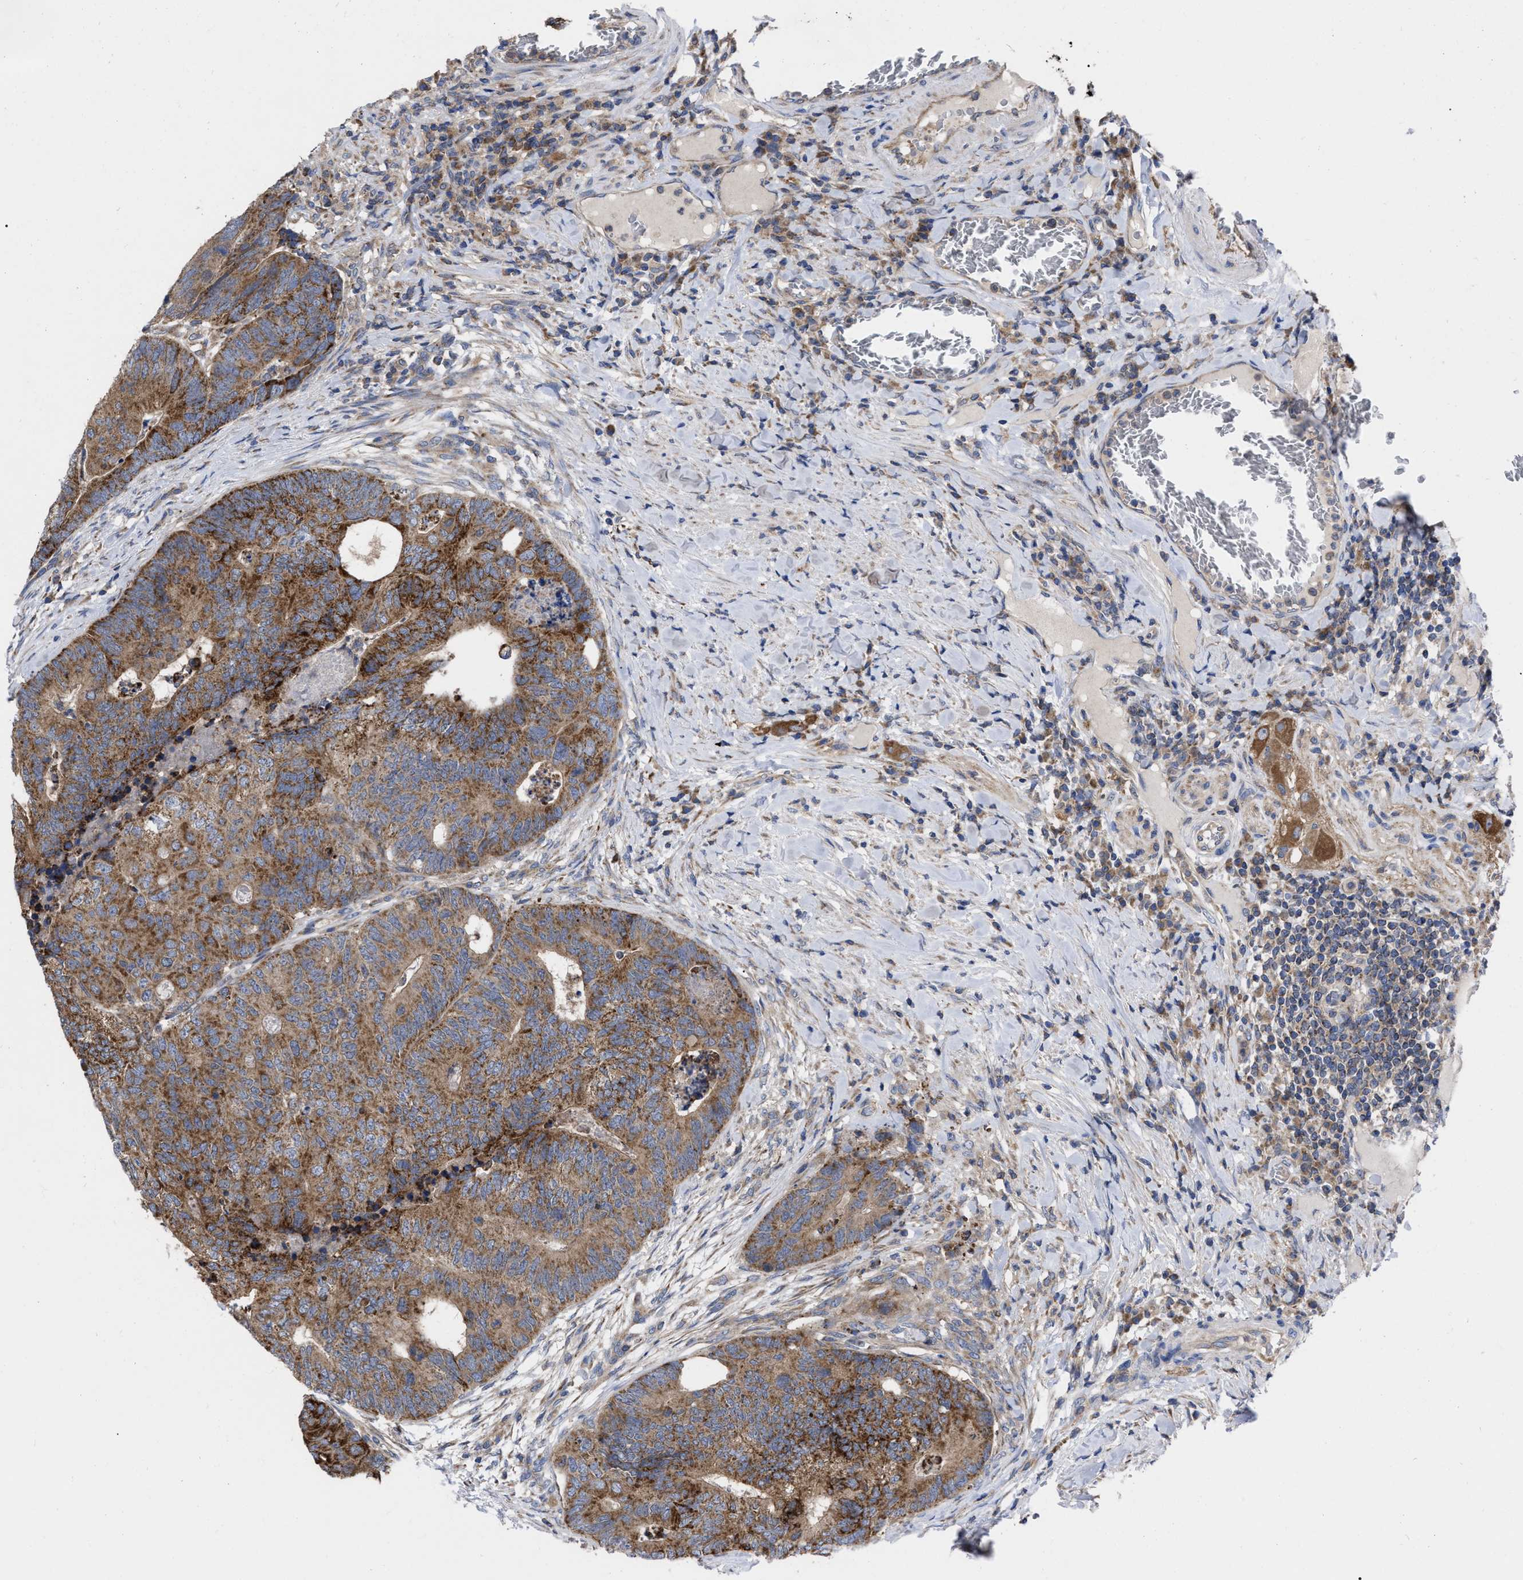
{"staining": {"intensity": "moderate", "quantity": ">75%", "location": "cytoplasmic/membranous"}, "tissue": "colorectal cancer", "cell_type": "Tumor cells", "image_type": "cancer", "snomed": [{"axis": "morphology", "description": "Adenocarcinoma, NOS"}, {"axis": "topography", "description": "Colon"}], "caption": "Colorectal adenocarcinoma stained with immunohistochemistry (IHC) shows moderate cytoplasmic/membranous positivity in approximately >75% of tumor cells.", "gene": "CDKN2C", "patient": {"sex": "female", "age": 67}}